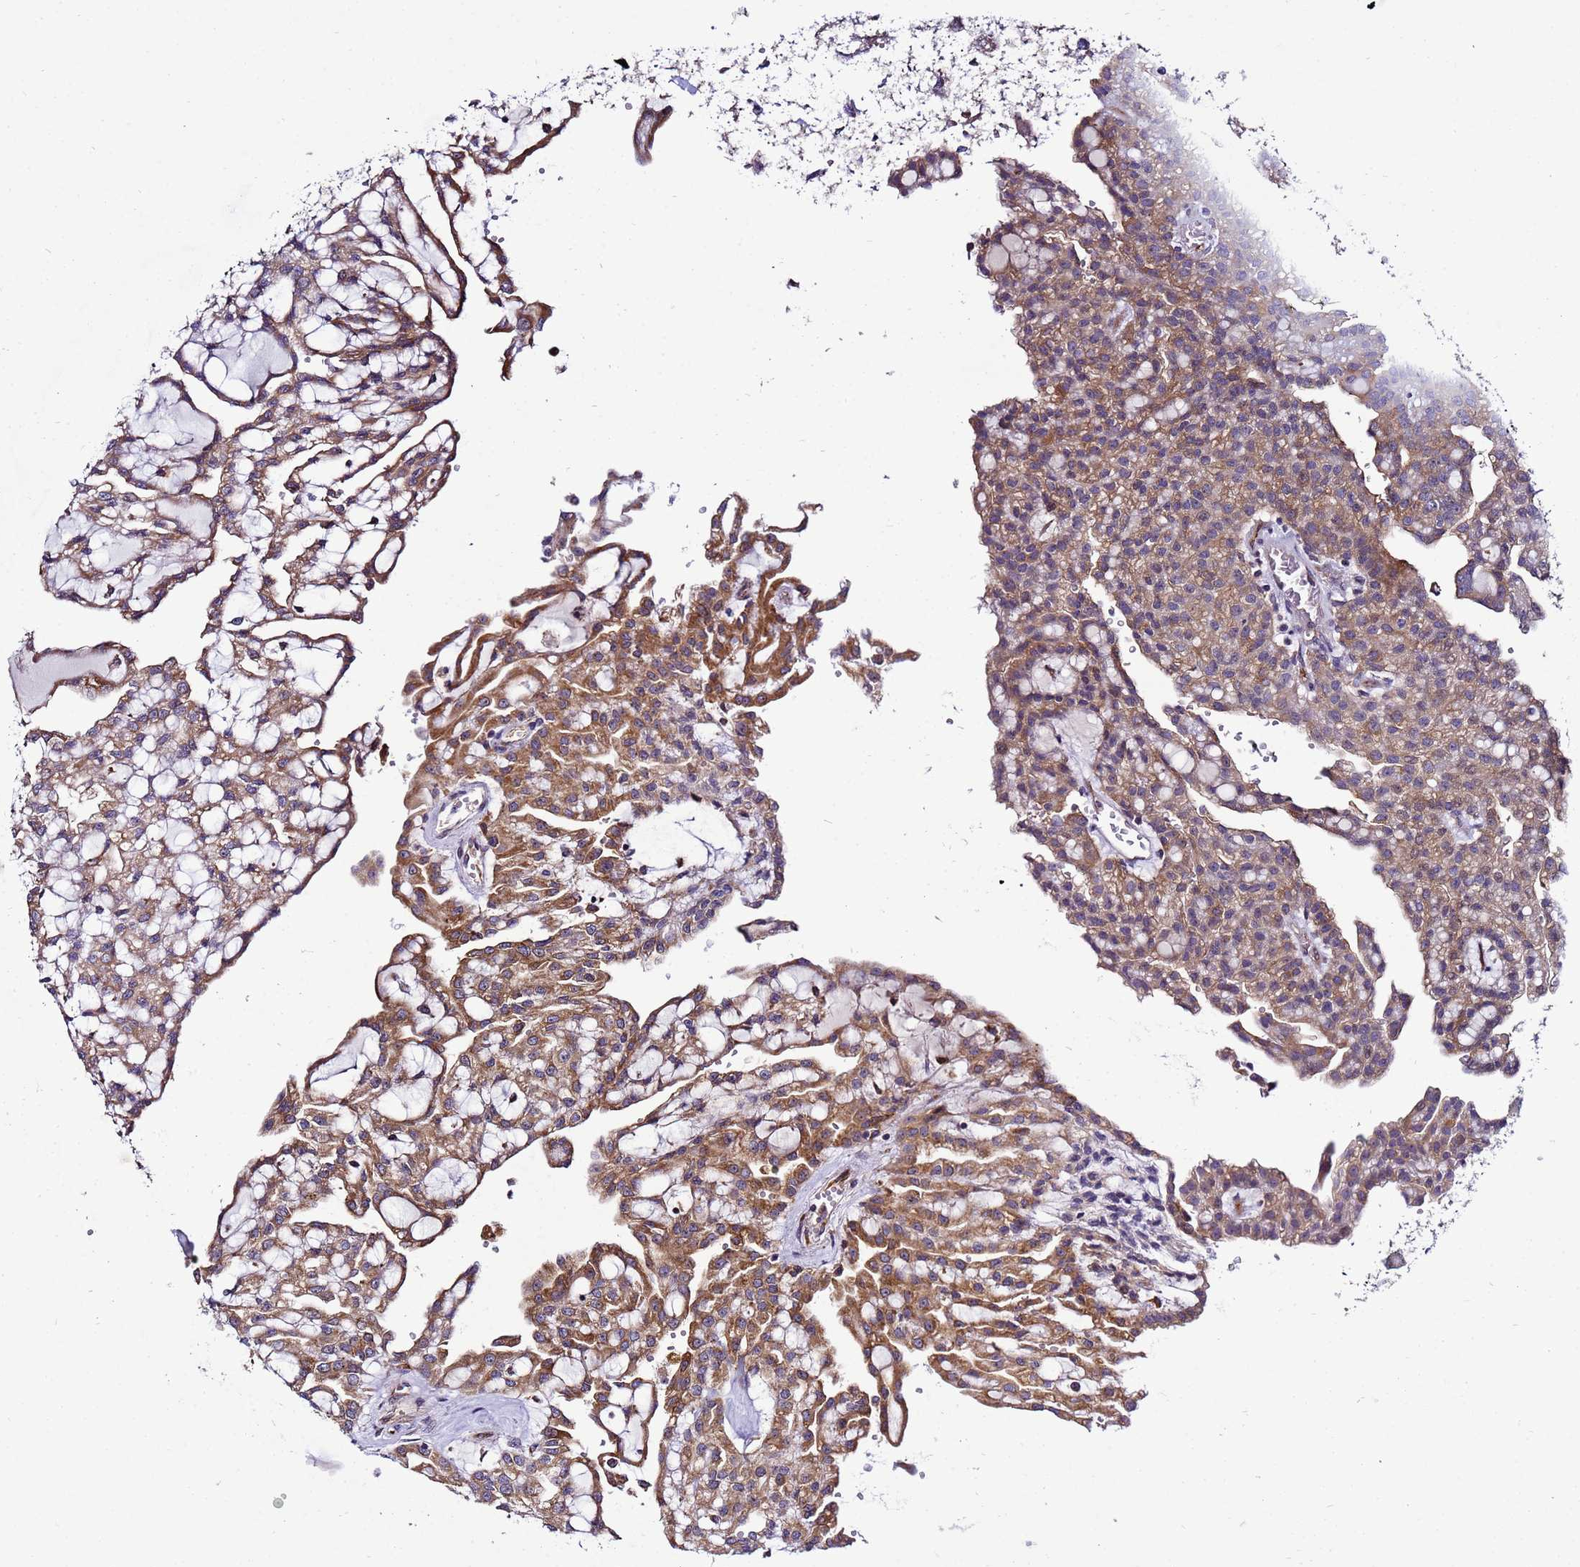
{"staining": {"intensity": "moderate", "quantity": ">75%", "location": "cytoplasmic/membranous"}, "tissue": "renal cancer", "cell_type": "Tumor cells", "image_type": "cancer", "snomed": [{"axis": "morphology", "description": "Adenocarcinoma, NOS"}, {"axis": "topography", "description": "Kidney"}], "caption": "This is an image of IHC staining of renal cancer, which shows moderate staining in the cytoplasmic/membranous of tumor cells.", "gene": "NOL8", "patient": {"sex": "male", "age": 63}}